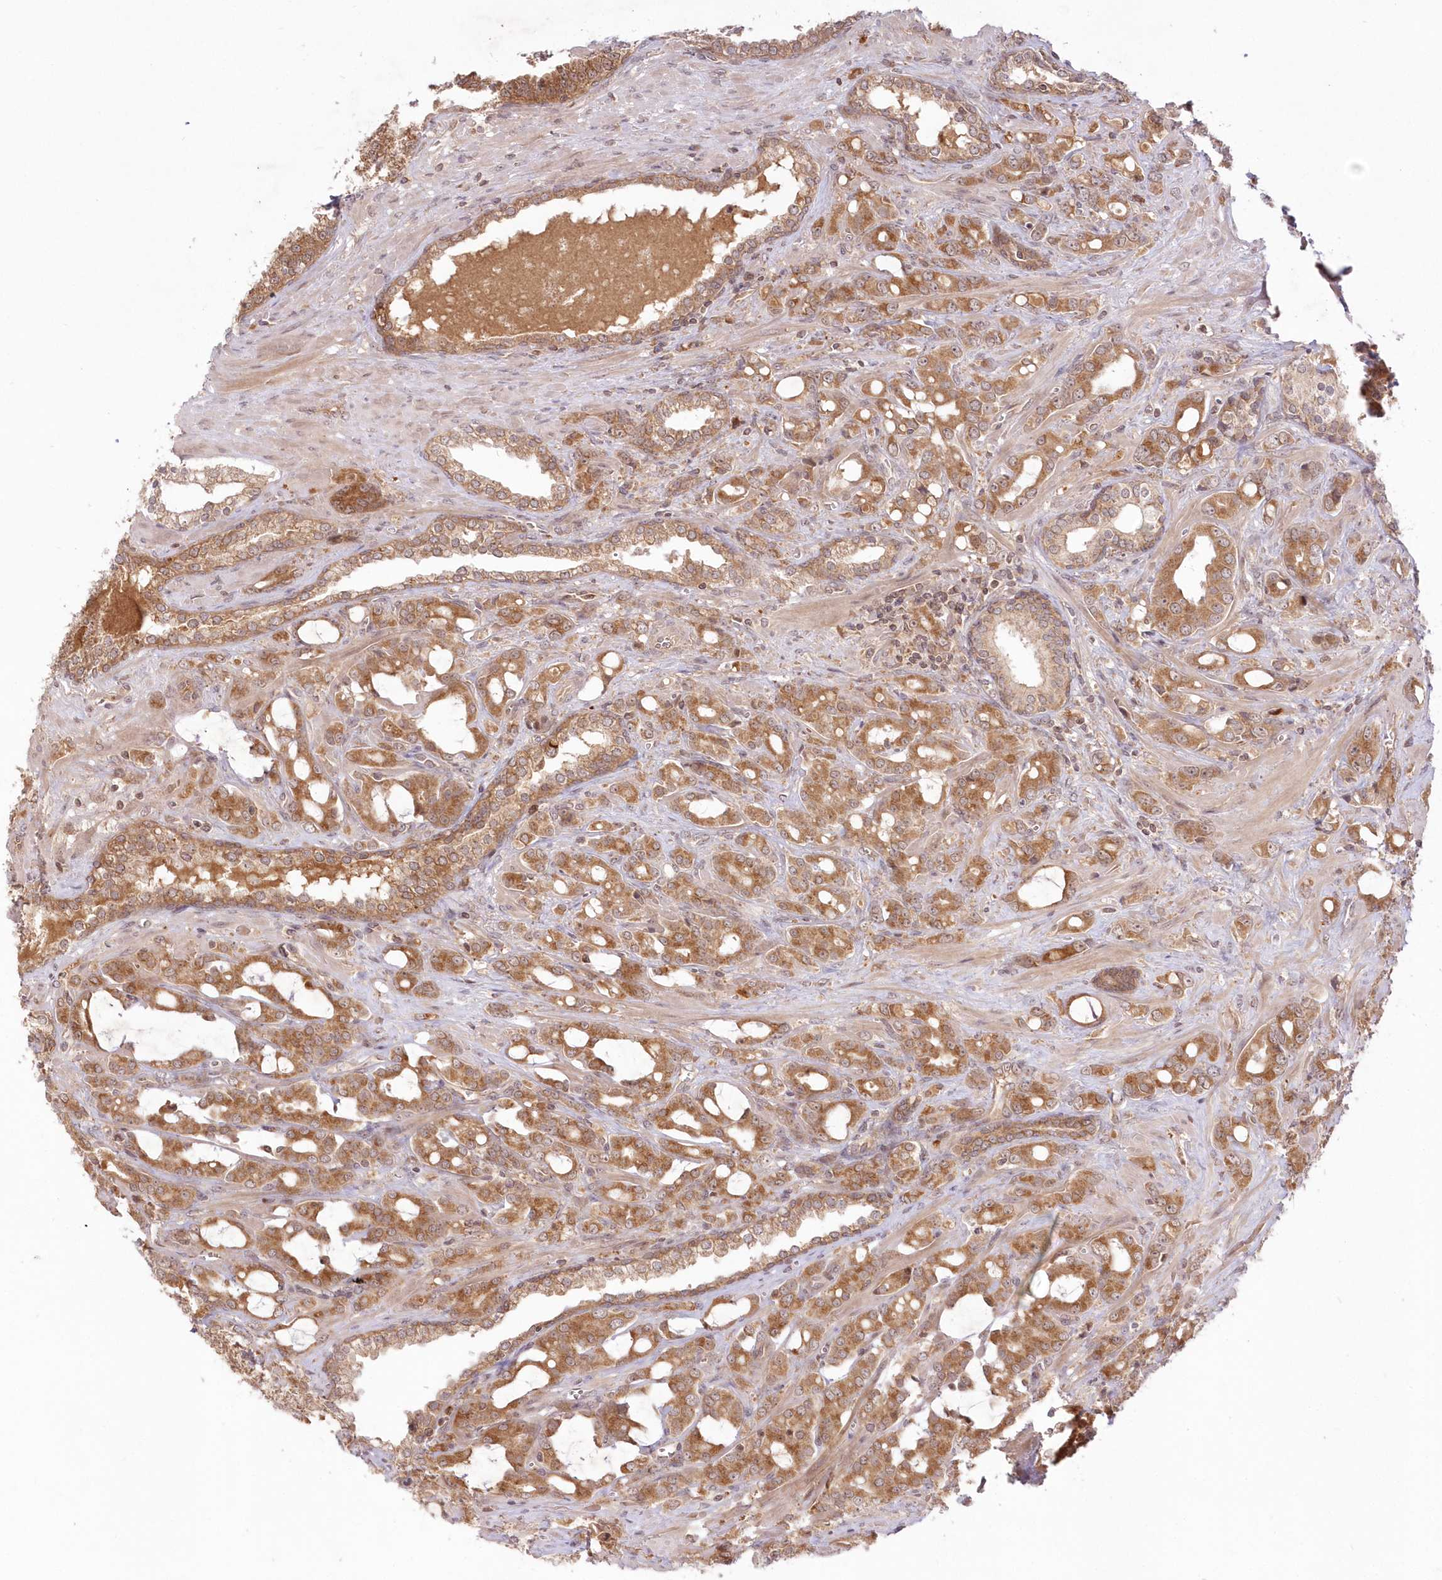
{"staining": {"intensity": "moderate", "quantity": ">75%", "location": "cytoplasmic/membranous"}, "tissue": "prostate cancer", "cell_type": "Tumor cells", "image_type": "cancer", "snomed": [{"axis": "morphology", "description": "Adenocarcinoma, High grade"}, {"axis": "topography", "description": "Prostate"}], "caption": "Immunohistochemistry (IHC) of high-grade adenocarcinoma (prostate) exhibits medium levels of moderate cytoplasmic/membranous positivity in about >75% of tumor cells.", "gene": "MTMR3", "patient": {"sex": "male", "age": 72}}